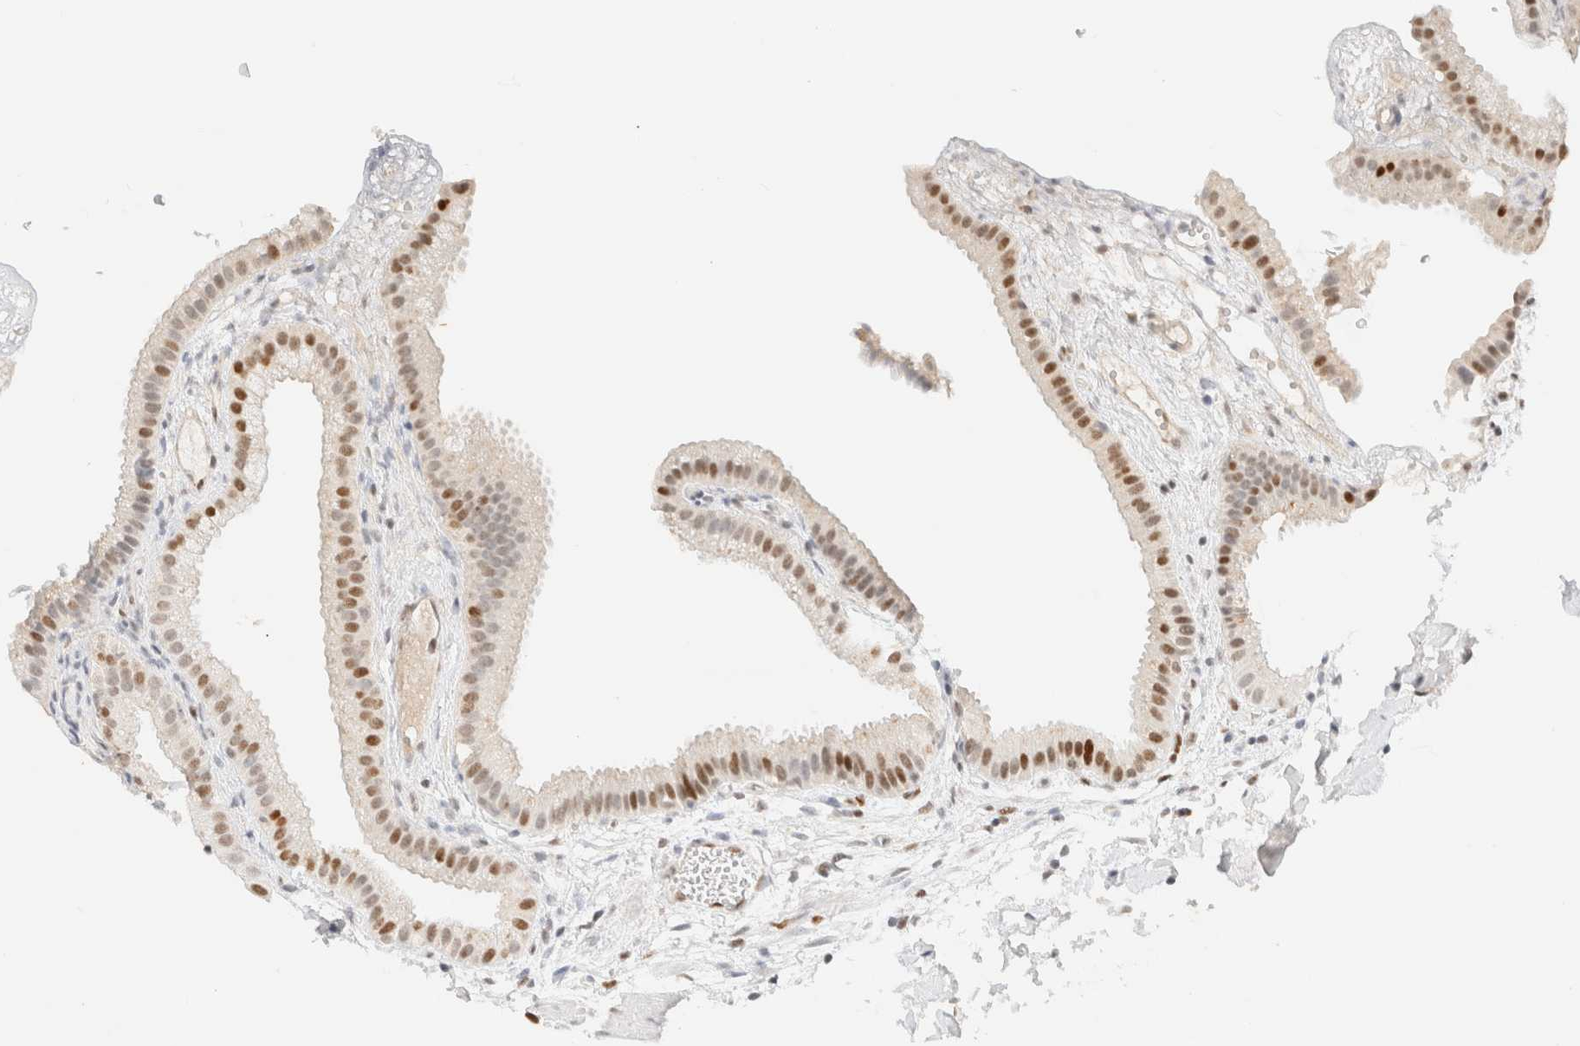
{"staining": {"intensity": "moderate", "quantity": "25%-75%", "location": "nuclear"}, "tissue": "gallbladder", "cell_type": "Glandular cells", "image_type": "normal", "snomed": [{"axis": "morphology", "description": "Normal tissue, NOS"}, {"axis": "topography", "description": "Gallbladder"}], "caption": "Immunohistochemistry (IHC) photomicrograph of benign human gallbladder stained for a protein (brown), which displays medium levels of moderate nuclear positivity in approximately 25%-75% of glandular cells.", "gene": "DDB2", "patient": {"sex": "female", "age": 64}}